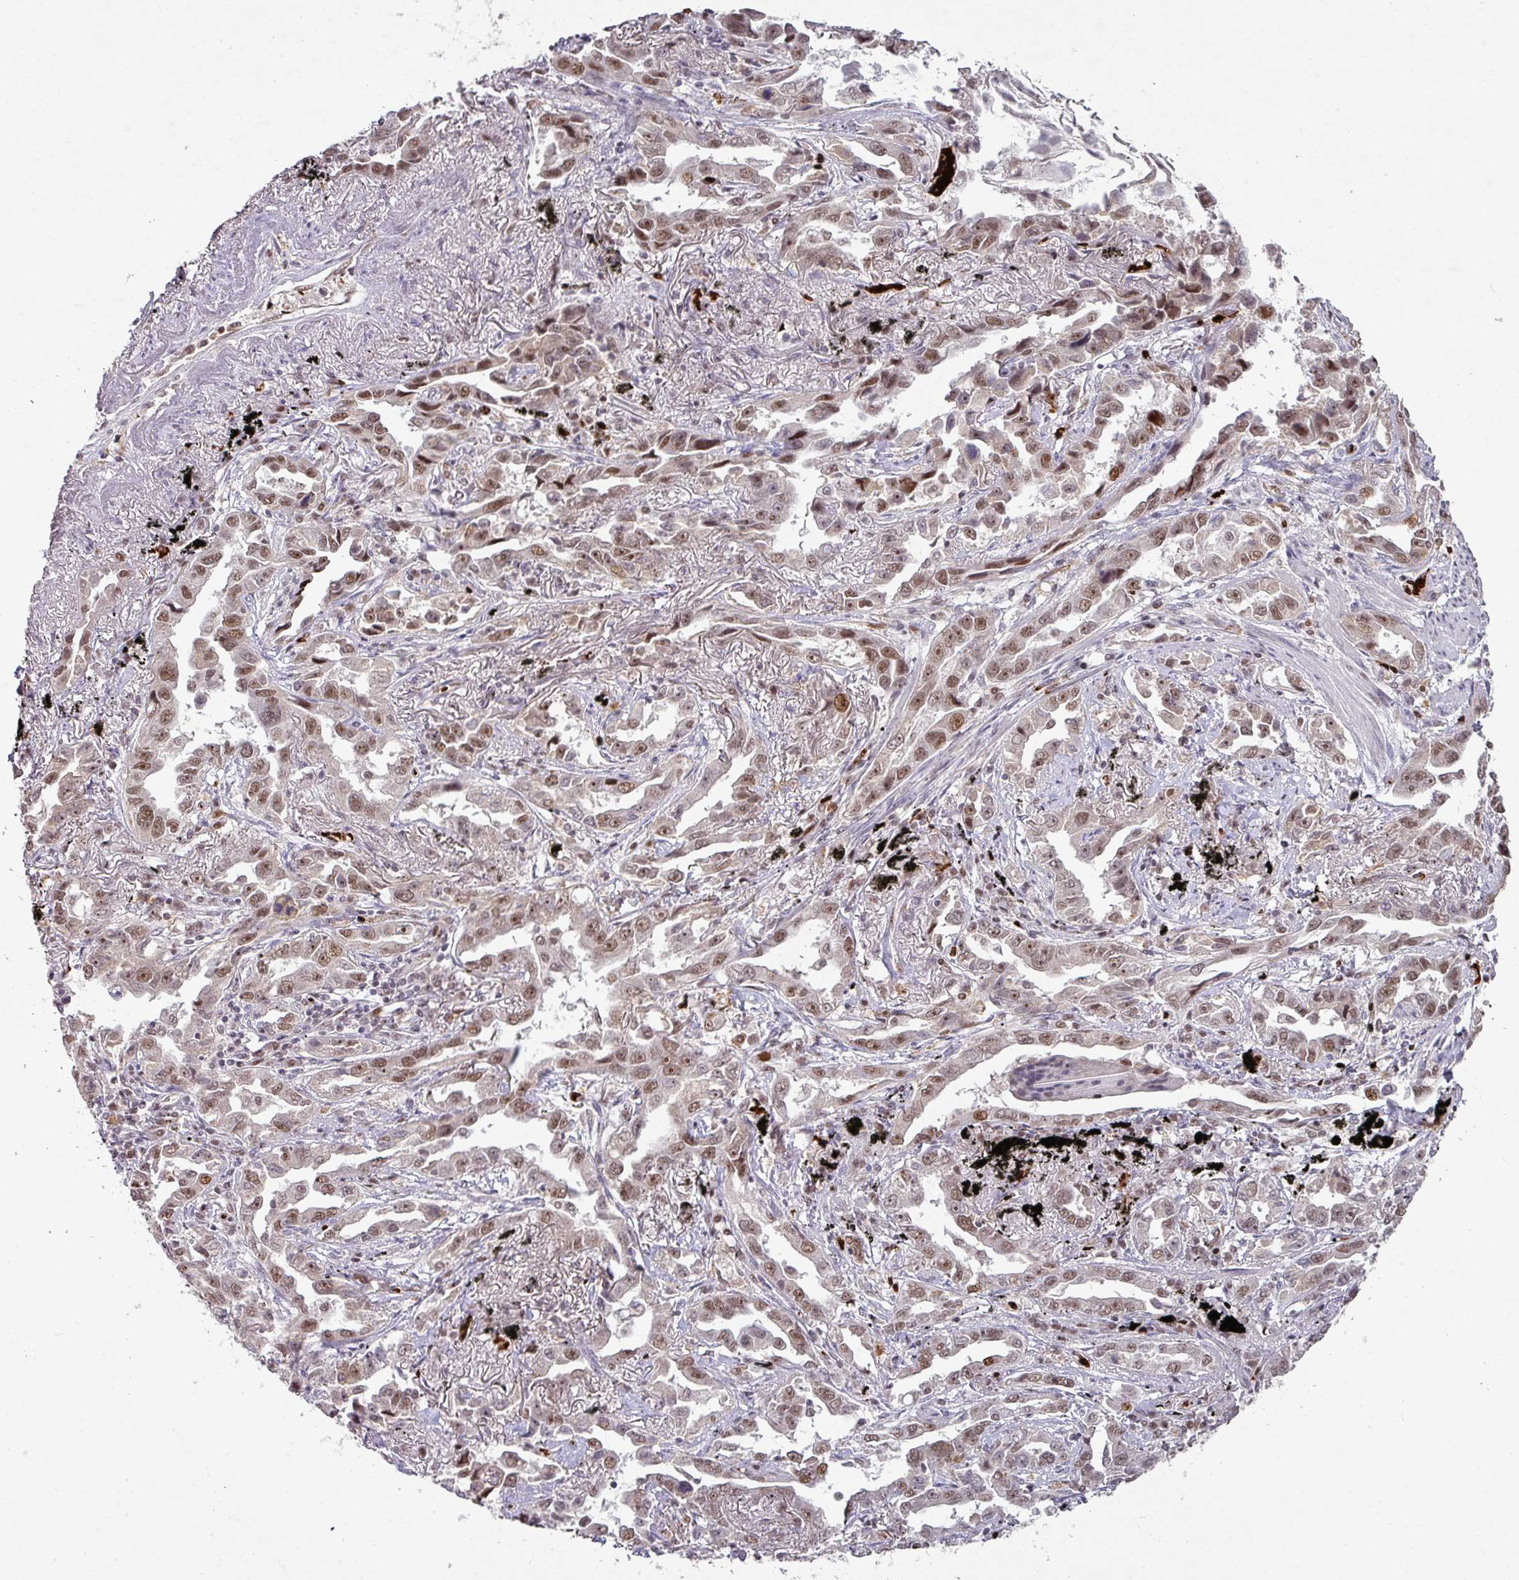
{"staining": {"intensity": "weak", "quantity": ">75%", "location": "nuclear"}, "tissue": "lung cancer", "cell_type": "Tumor cells", "image_type": "cancer", "snomed": [{"axis": "morphology", "description": "Adenocarcinoma, NOS"}, {"axis": "topography", "description": "Lung"}], "caption": "IHC photomicrograph of neoplastic tissue: human adenocarcinoma (lung) stained using immunohistochemistry displays low levels of weak protein expression localized specifically in the nuclear of tumor cells, appearing as a nuclear brown color.", "gene": "NEIL1", "patient": {"sex": "male", "age": 67}}